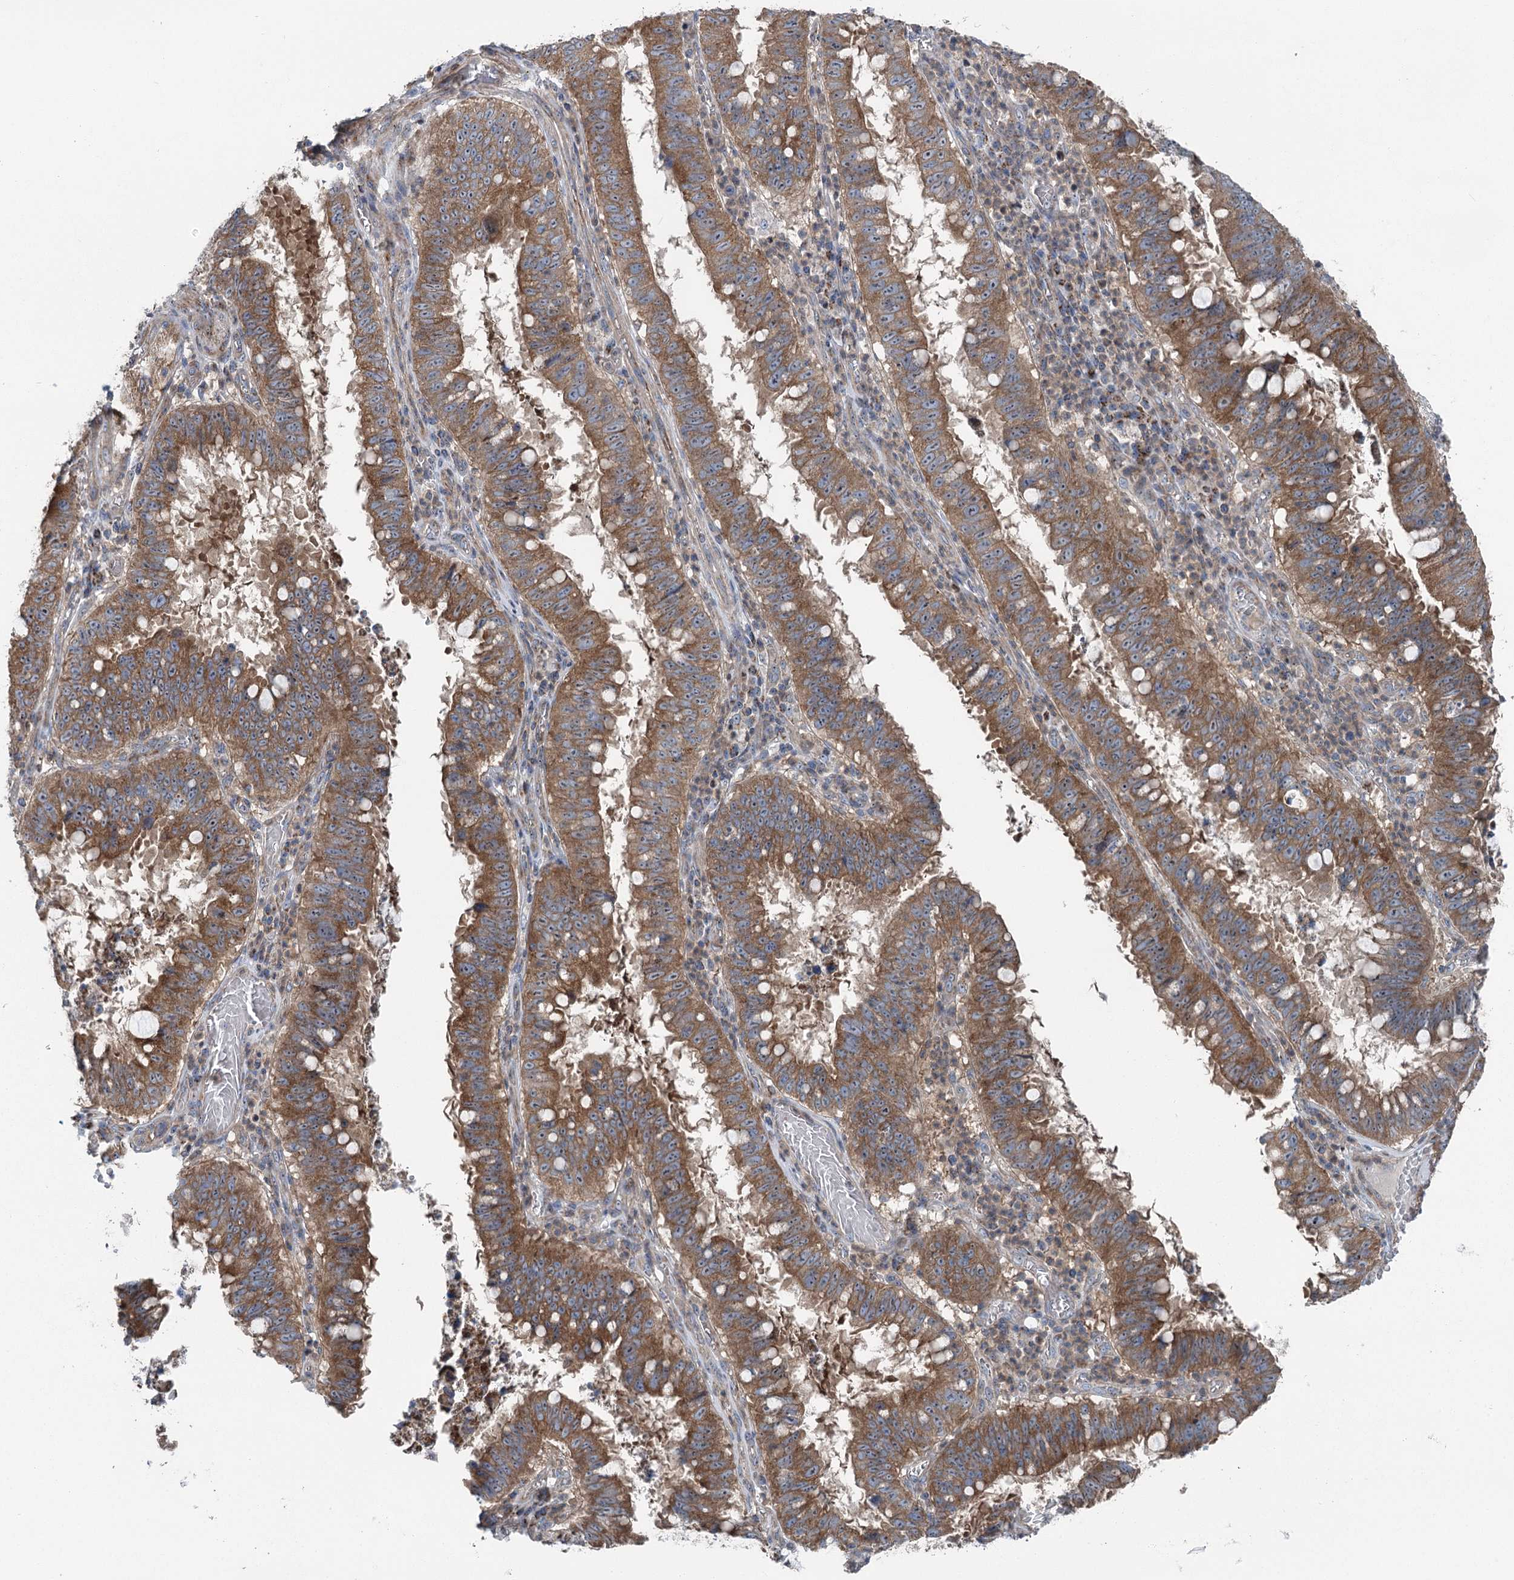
{"staining": {"intensity": "moderate", "quantity": ">75%", "location": "cytoplasmic/membranous"}, "tissue": "stomach cancer", "cell_type": "Tumor cells", "image_type": "cancer", "snomed": [{"axis": "morphology", "description": "Adenocarcinoma, NOS"}, {"axis": "topography", "description": "Stomach"}], "caption": "This histopathology image reveals stomach cancer stained with immunohistochemistry to label a protein in brown. The cytoplasmic/membranous of tumor cells show moderate positivity for the protein. Nuclei are counter-stained blue.", "gene": "MARK2", "patient": {"sex": "male", "age": 59}}